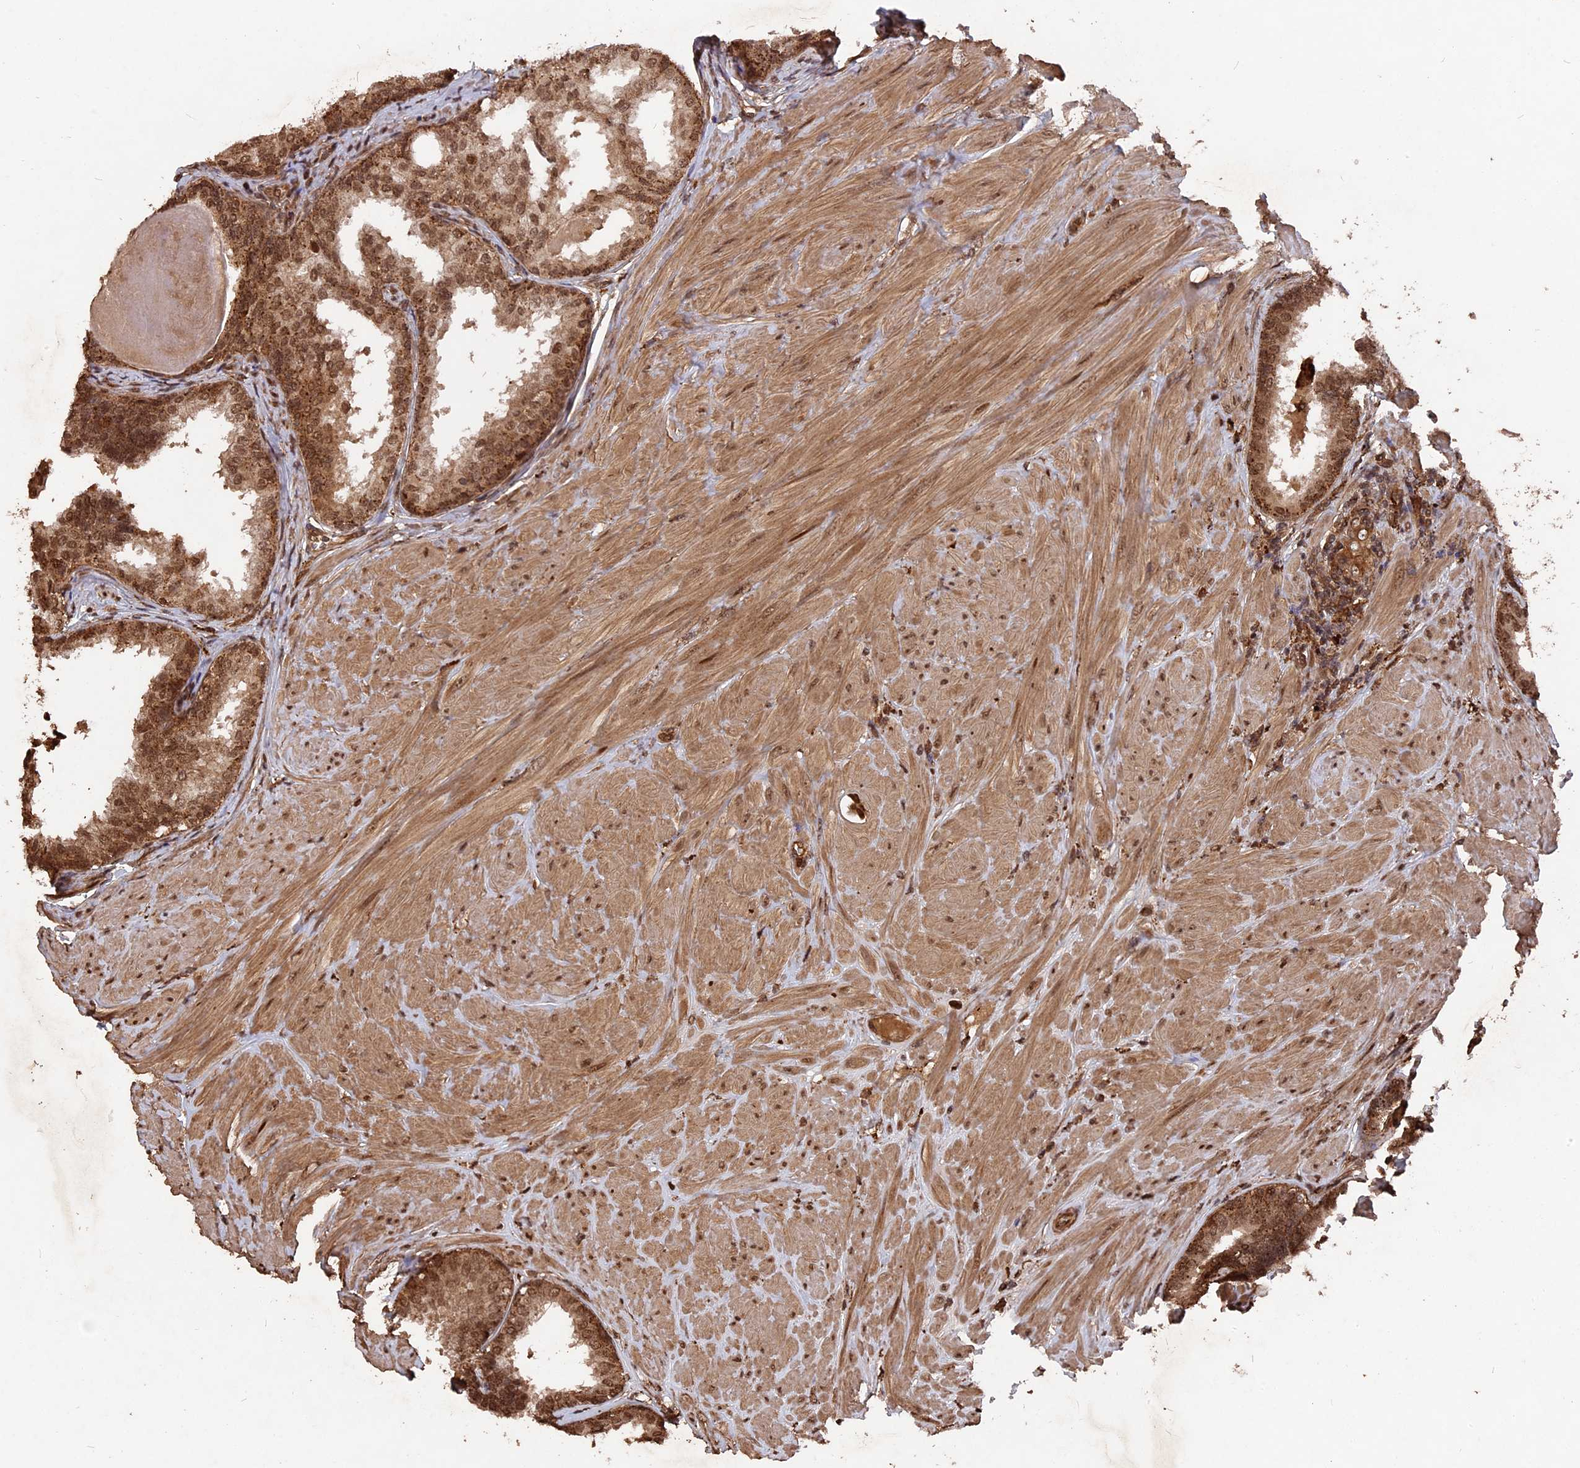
{"staining": {"intensity": "moderate", "quantity": ">75%", "location": "cytoplasmic/membranous,nuclear"}, "tissue": "prostate cancer", "cell_type": "Tumor cells", "image_type": "cancer", "snomed": [{"axis": "morphology", "description": "Adenocarcinoma, High grade"}, {"axis": "topography", "description": "Prostate"}], "caption": "DAB immunohistochemical staining of prostate cancer demonstrates moderate cytoplasmic/membranous and nuclear protein expression in about >75% of tumor cells.", "gene": "TELO2", "patient": {"sex": "male", "age": 62}}